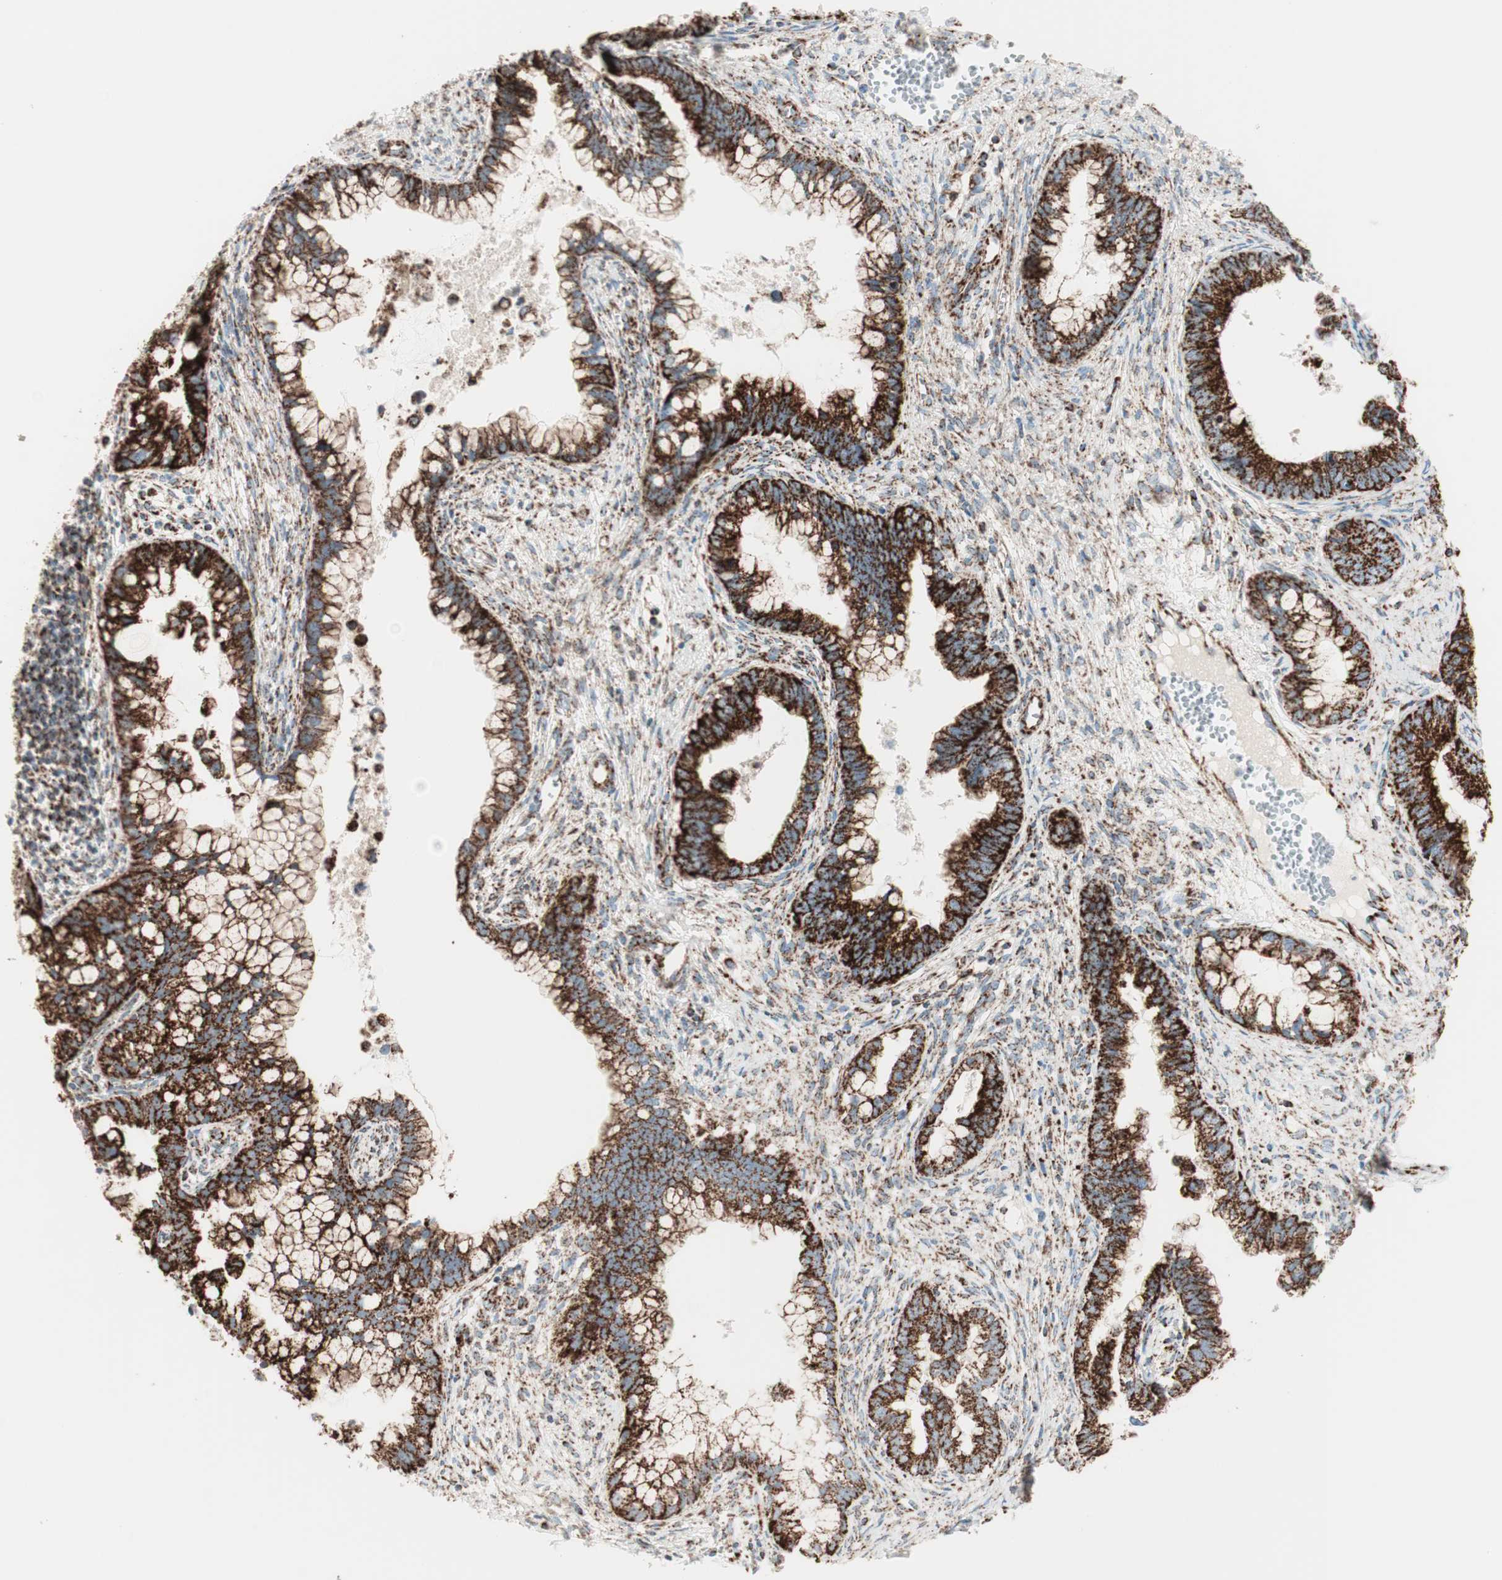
{"staining": {"intensity": "strong", "quantity": ">75%", "location": "cytoplasmic/membranous"}, "tissue": "cervical cancer", "cell_type": "Tumor cells", "image_type": "cancer", "snomed": [{"axis": "morphology", "description": "Adenocarcinoma, NOS"}, {"axis": "topography", "description": "Cervix"}], "caption": "An image of human cervical cancer stained for a protein reveals strong cytoplasmic/membranous brown staining in tumor cells. (Brightfield microscopy of DAB IHC at high magnification).", "gene": "TOMM20", "patient": {"sex": "female", "age": 44}}